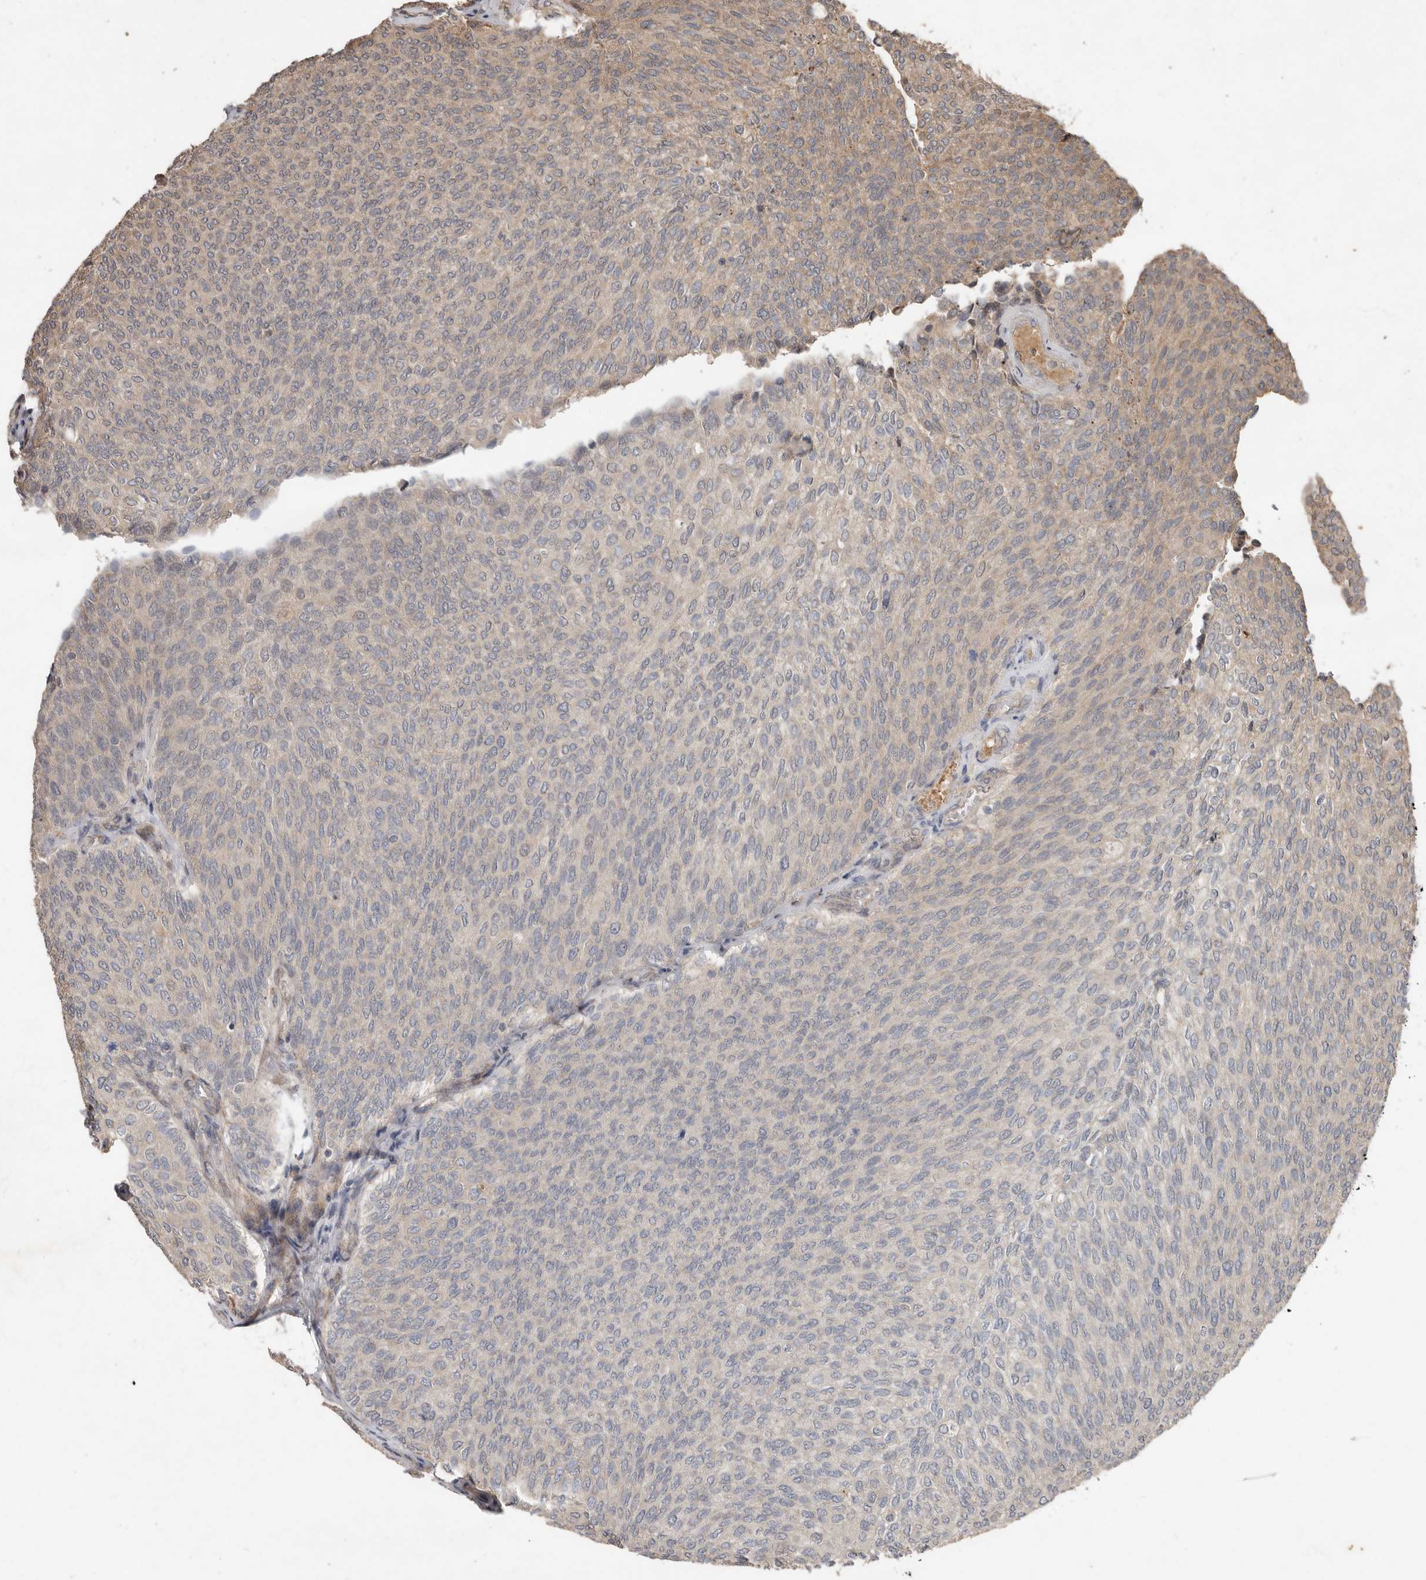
{"staining": {"intensity": "weak", "quantity": "<25%", "location": "cytoplasmic/membranous"}, "tissue": "urothelial cancer", "cell_type": "Tumor cells", "image_type": "cancer", "snomed": [{"axis": "morphology", "description": "Urothelial carcinoma, Low grade"}, {"axis": "topography", "description": "Urinary bladder"}], "caption": "IHC of human urothelial carcinoma (low-grade) exhibits no expression in tumor cells.", "gene": "KIF26B", "patient": {"sex": "female", "age": 79}}